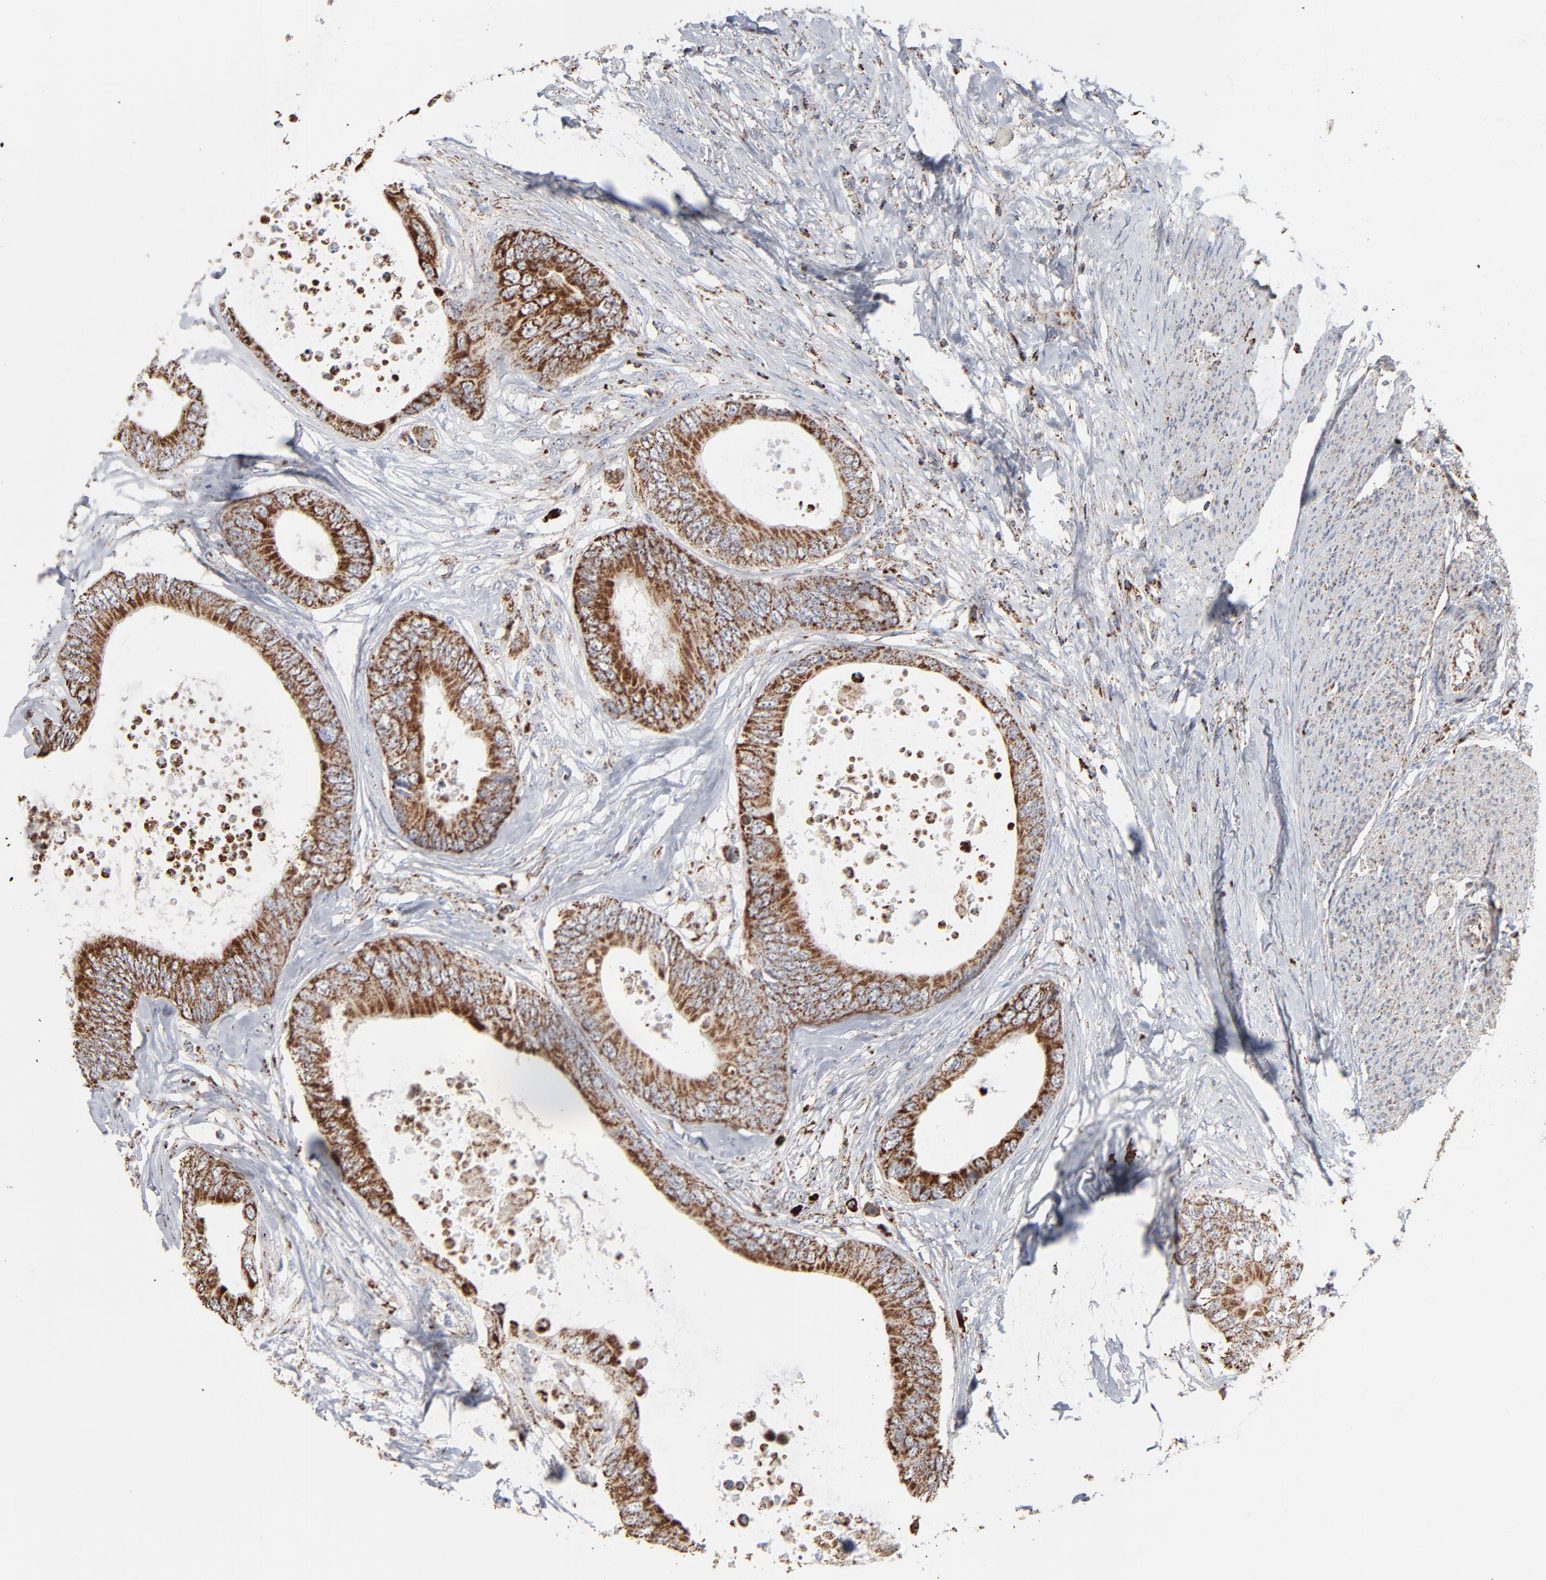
{"staining": {"intensity": "strong", "quantity": ">75%", "location": "cytoplasmic/membranous"}, "tissue": "colorectal cancer", "cell_type": "Tumor cells", "image_type": "cancer", "snomed": [{"axis": "morphology", "description": "Normal tissue, NOS"}, {"axis": "morphology", "description": "Adenocarcinoma, NOS"}, {"axis": "topography", "description": "Rectum"}, {"axis": "topography", "description": "Peripheral nerve tissue"}], "caption": "Immunohistochemical staining of colorectal cancer exhibits strong cytoplasmic/membranous protein positivity in approximately >75% of tumor cells. Nuclei are stained in blue.", "gene": "UQCRC1", "patient": {"sex": "female", "age": 77}}